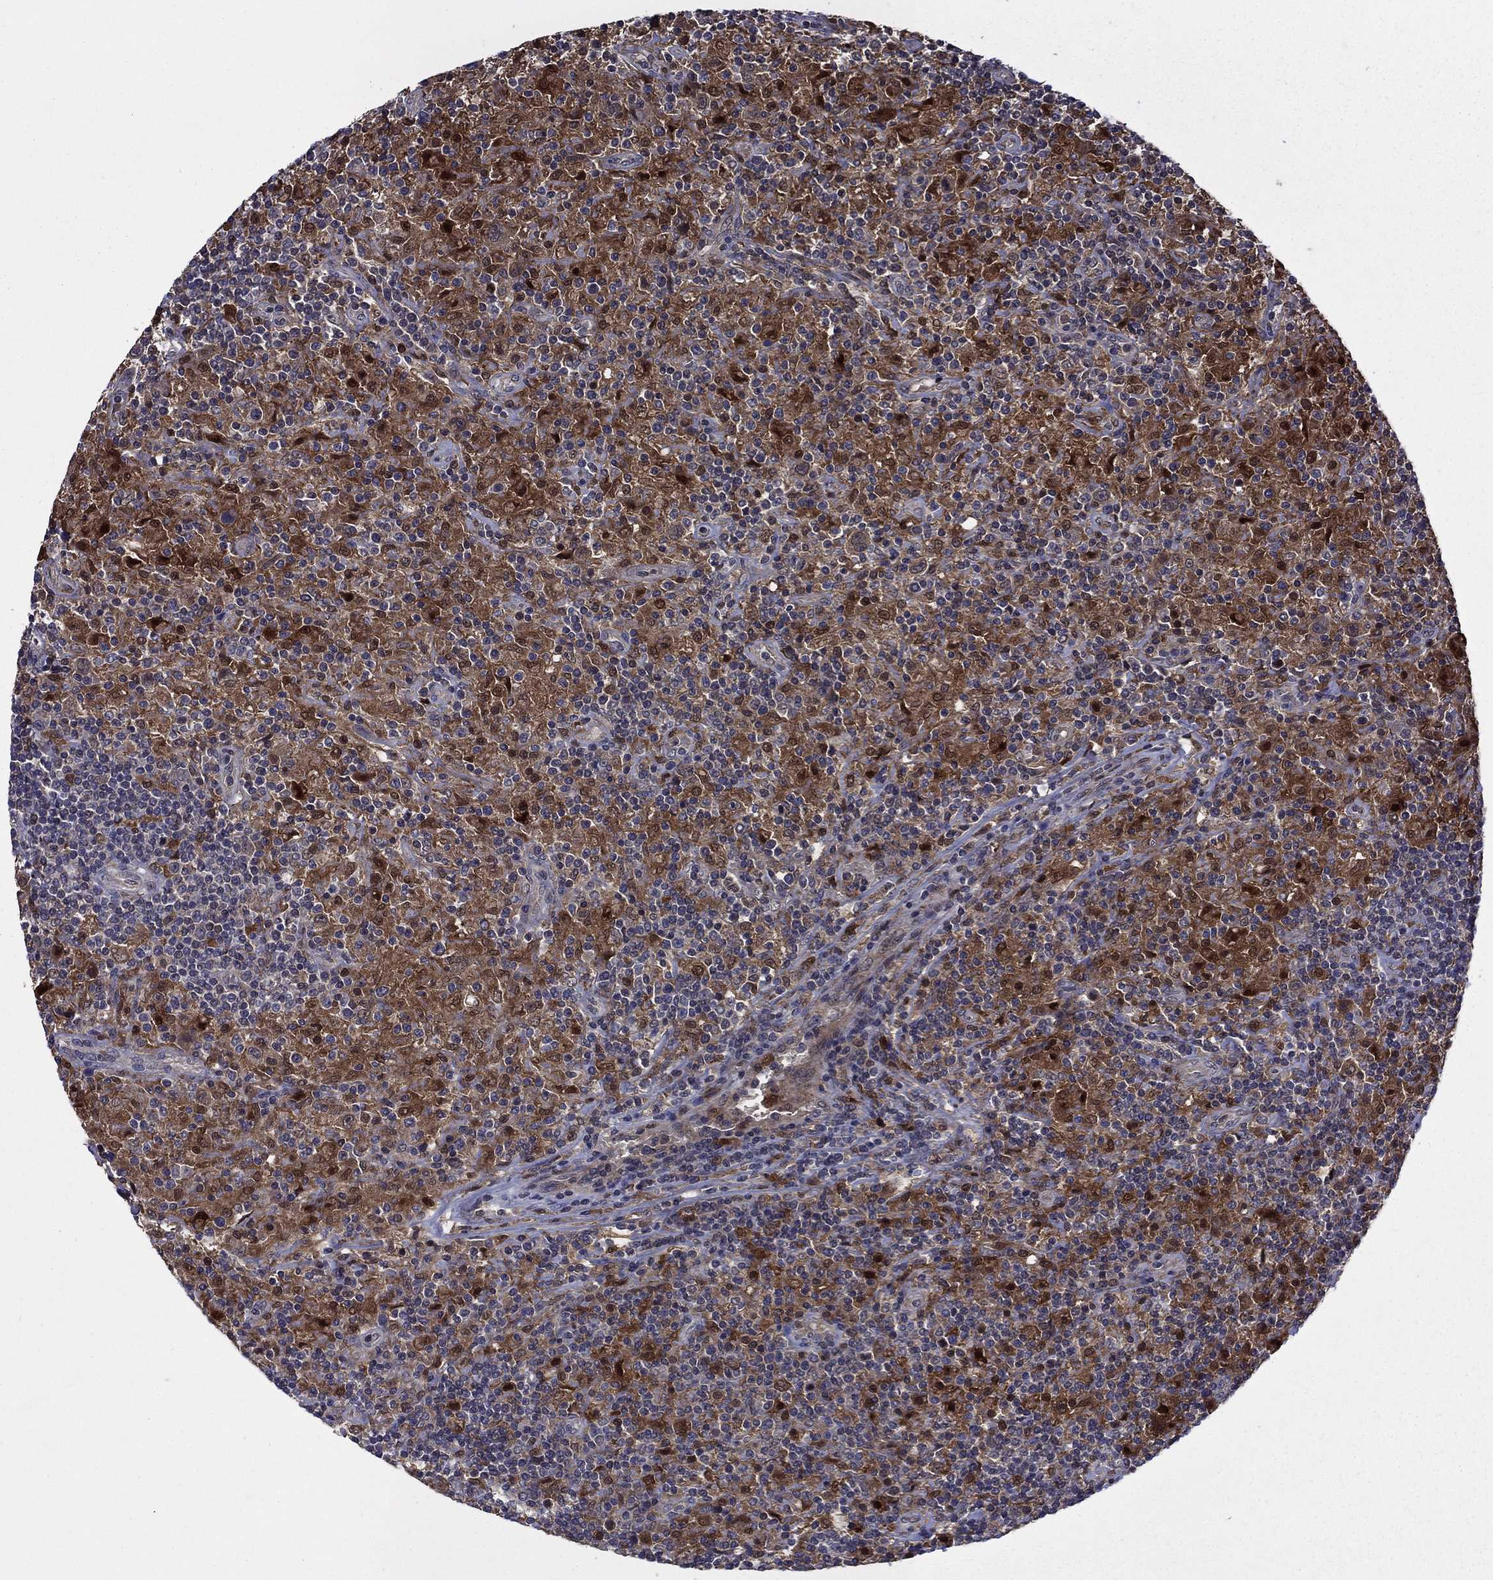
{"staining": {"intensity": "negative", "quantity": "none", "location": "none"}, "tissue": "lymphoma", "cell_type": "Tumor cells", "image_type": "cancer", "snomed": [{"axis": "morphology", "description": "Hodgkin's disease, NOS"}, {"axis": "topography", "description": "Lymph node"}], "caption": "This is an immunohistochemistry (IHC) histopathology image of human lymphoma. There is no positivity in tumor cells.", "gene": "TPMT", "patient": {"sex": "male", "age": 70}}